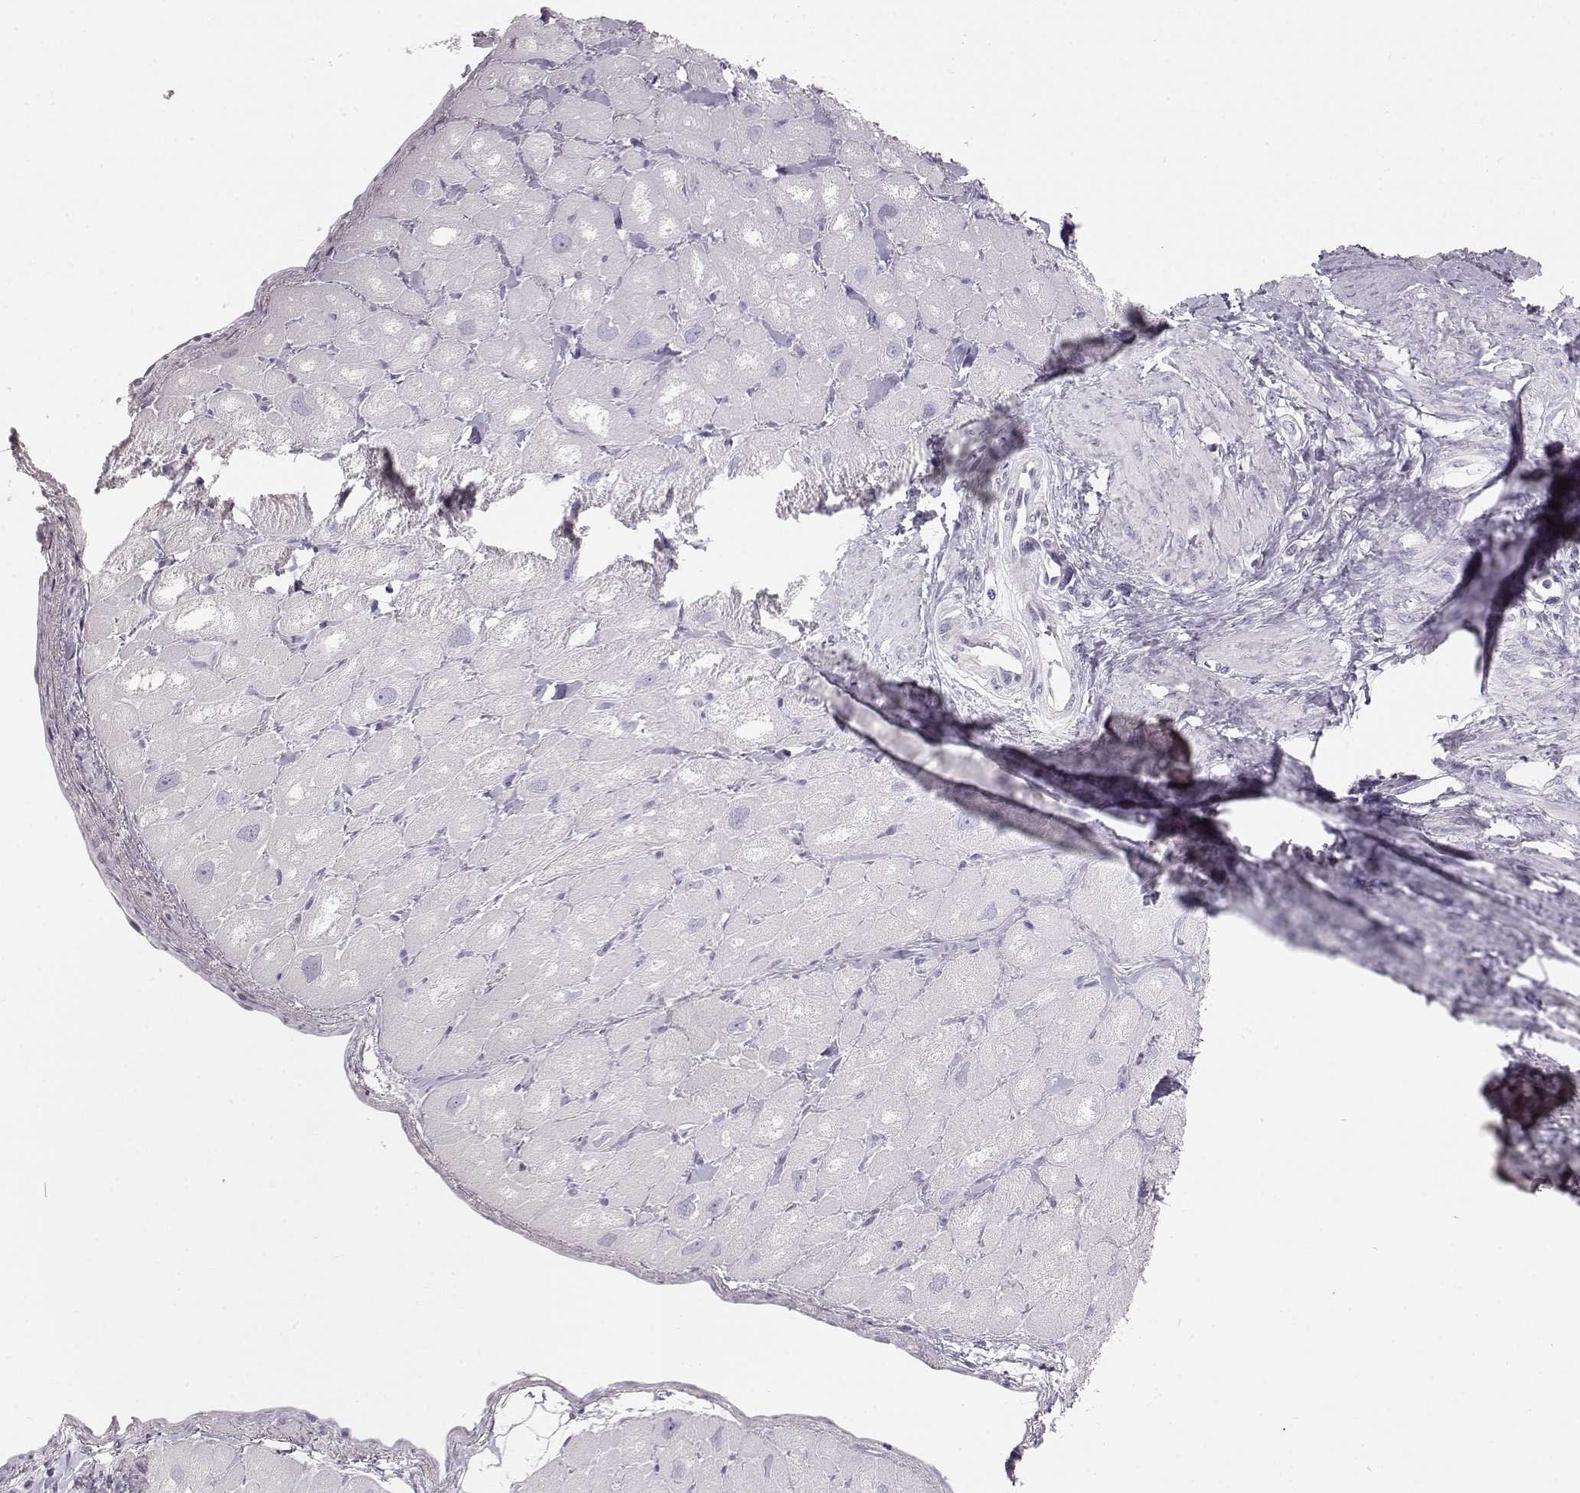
{"staining": {"intensity": "negative", "quantity": "none", "location": "none"}, "tissue": "heart muscle", "cell_type": "Cardiomyocytes", "image_type": "normal", "snomed": [{"axis": "morphology", "description": "Normal tissue, NOS"}, {"axis": "topography", "description": "Heart"}], "caption": "Cardiomyocytes show no significant positivity in unremarkable heart muscle.", "gene": "KRT31", "patient": {"sex": "male", "age": 60}}